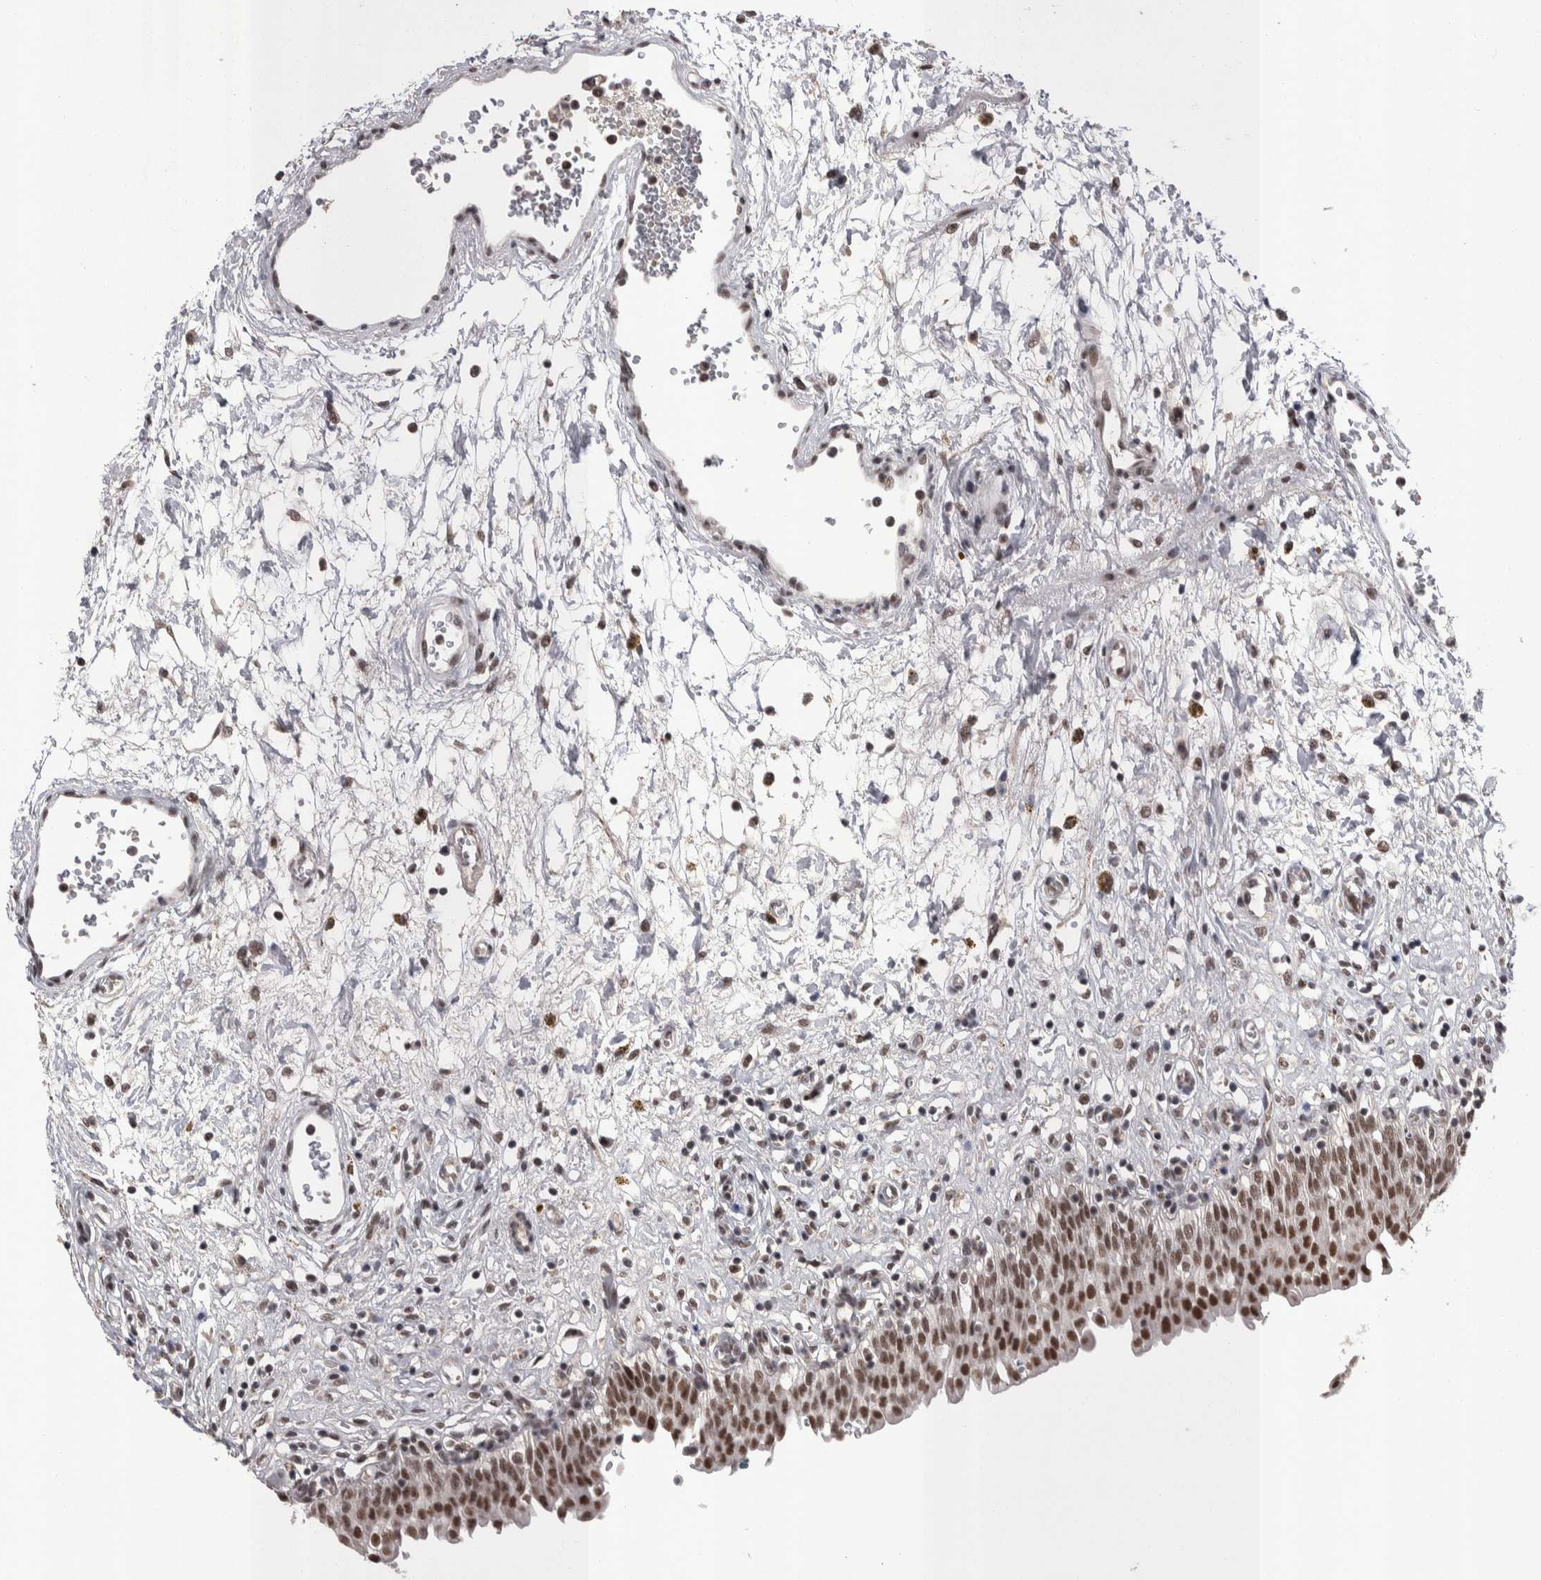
{"staining": {"intensity": "strong", "quantity": ">75%", "location": "nuclear"}, "tissue": "urinary bladder", "cell_type": "Urothelial cells", "image_type": "normal", "snomed": [{"axis": "morphology", "description": "Urothelial carcinoma, High grade"}, {"axis": "topography", "description": "Urinary bladder"}], "caption": "The immunohistochemical stain highlights strong nuclear positivity in urothelial cells of normal urinary bladder. The protein of interest is shown in brown color, while the nuclei are stained blue.", "gene": "DMTF1", "patient": {"sex": "male", "age": 46}}